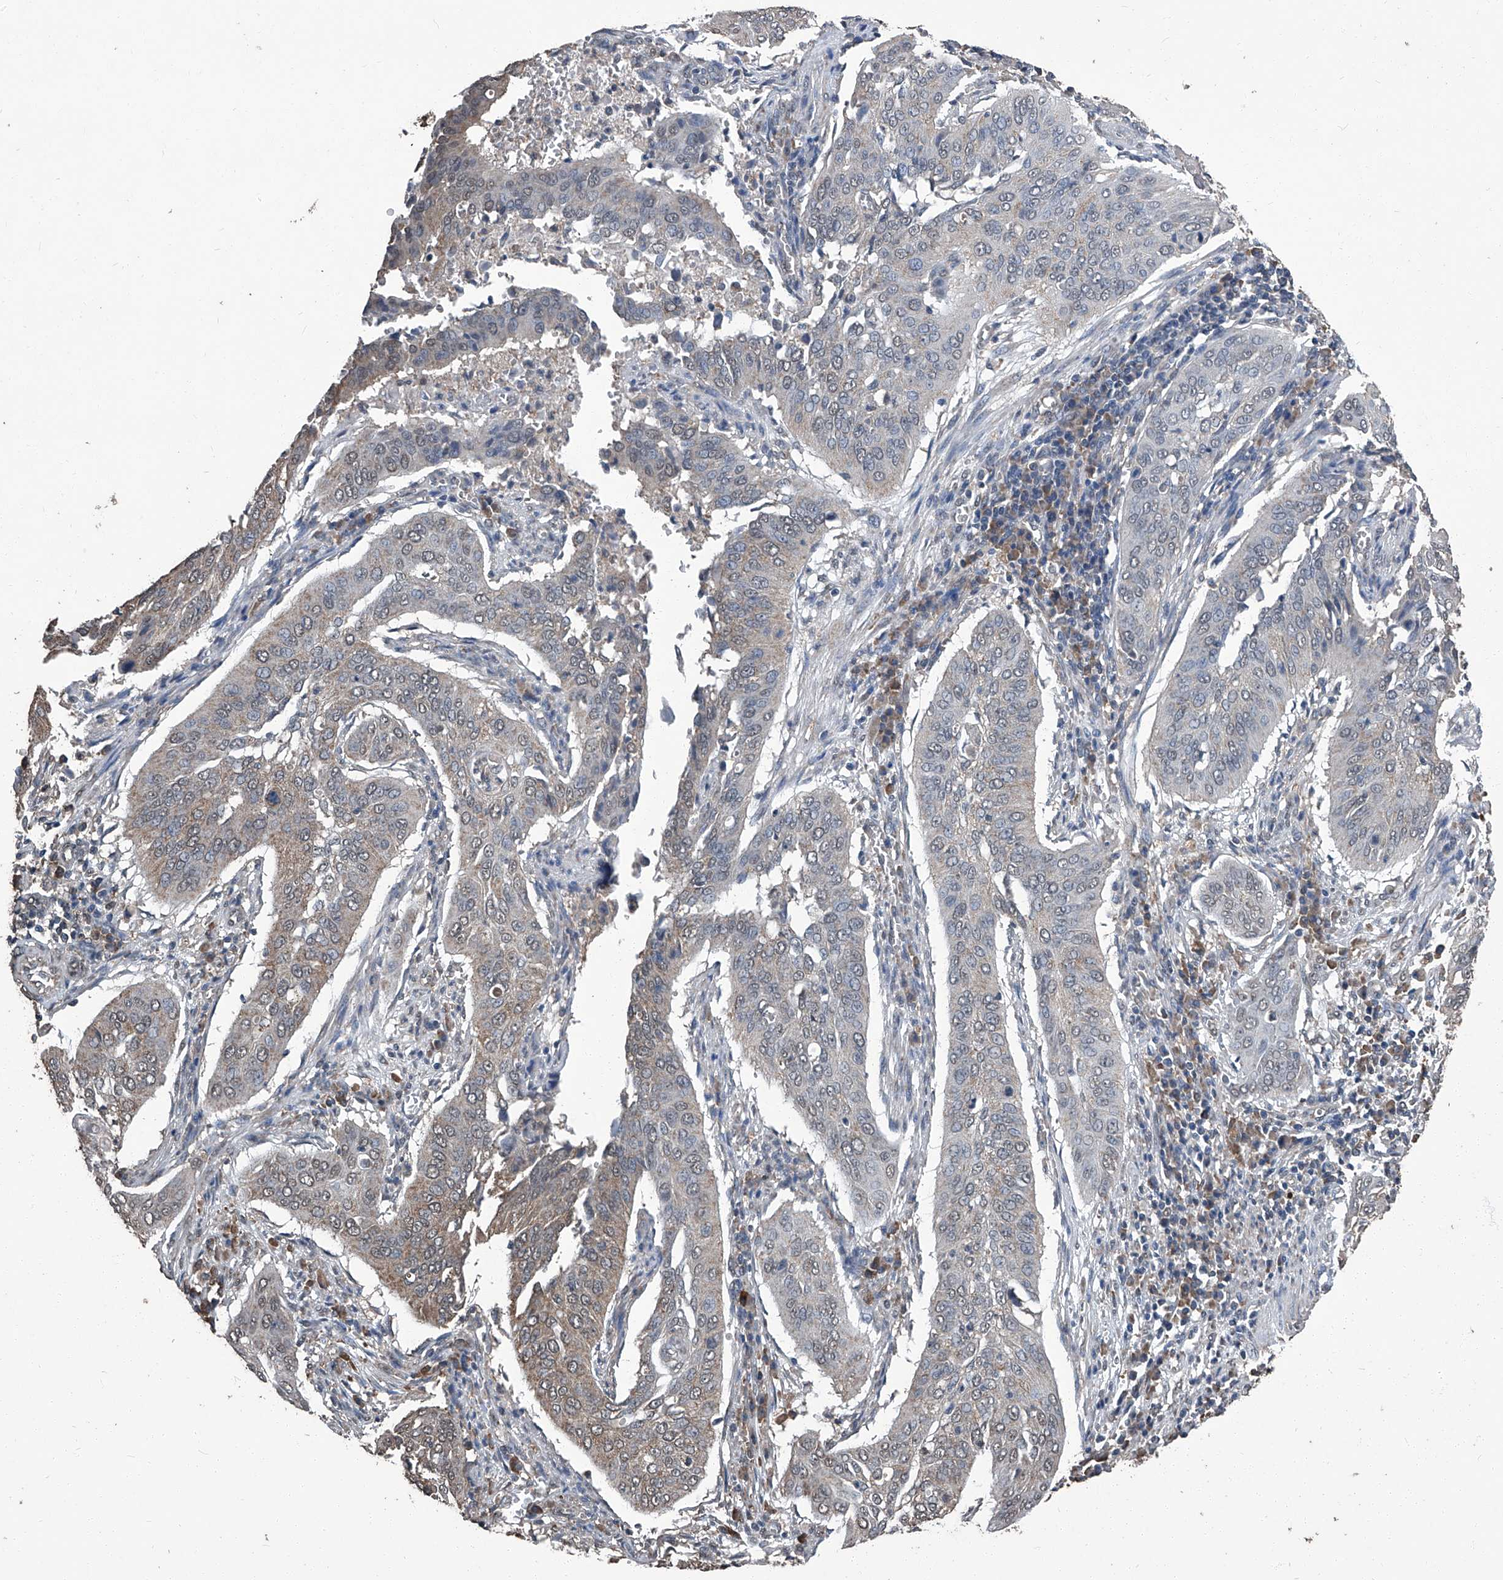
{"staining": {"intensity": "weak", "quantity": "25%-75%", "location": "cytoplasmic/membranous"}, "tissue": "cervical cancer", "cell_type": "Tumor cells", "image_type": "cancer", "snomed": [{"axis": "morphology", "description": "Squamous cell carcinoma, NOS"}, {"axis": "topography", "description": "Cervix"}], "caption": "Immunohistochemical staining of cervical cancer demonstrates weak cytoplasmic/membranous protein expression in approximately 25%-75% of tumor cells.", "gene": "STARD7", "patient": {"sex": "female", "age": 39}}